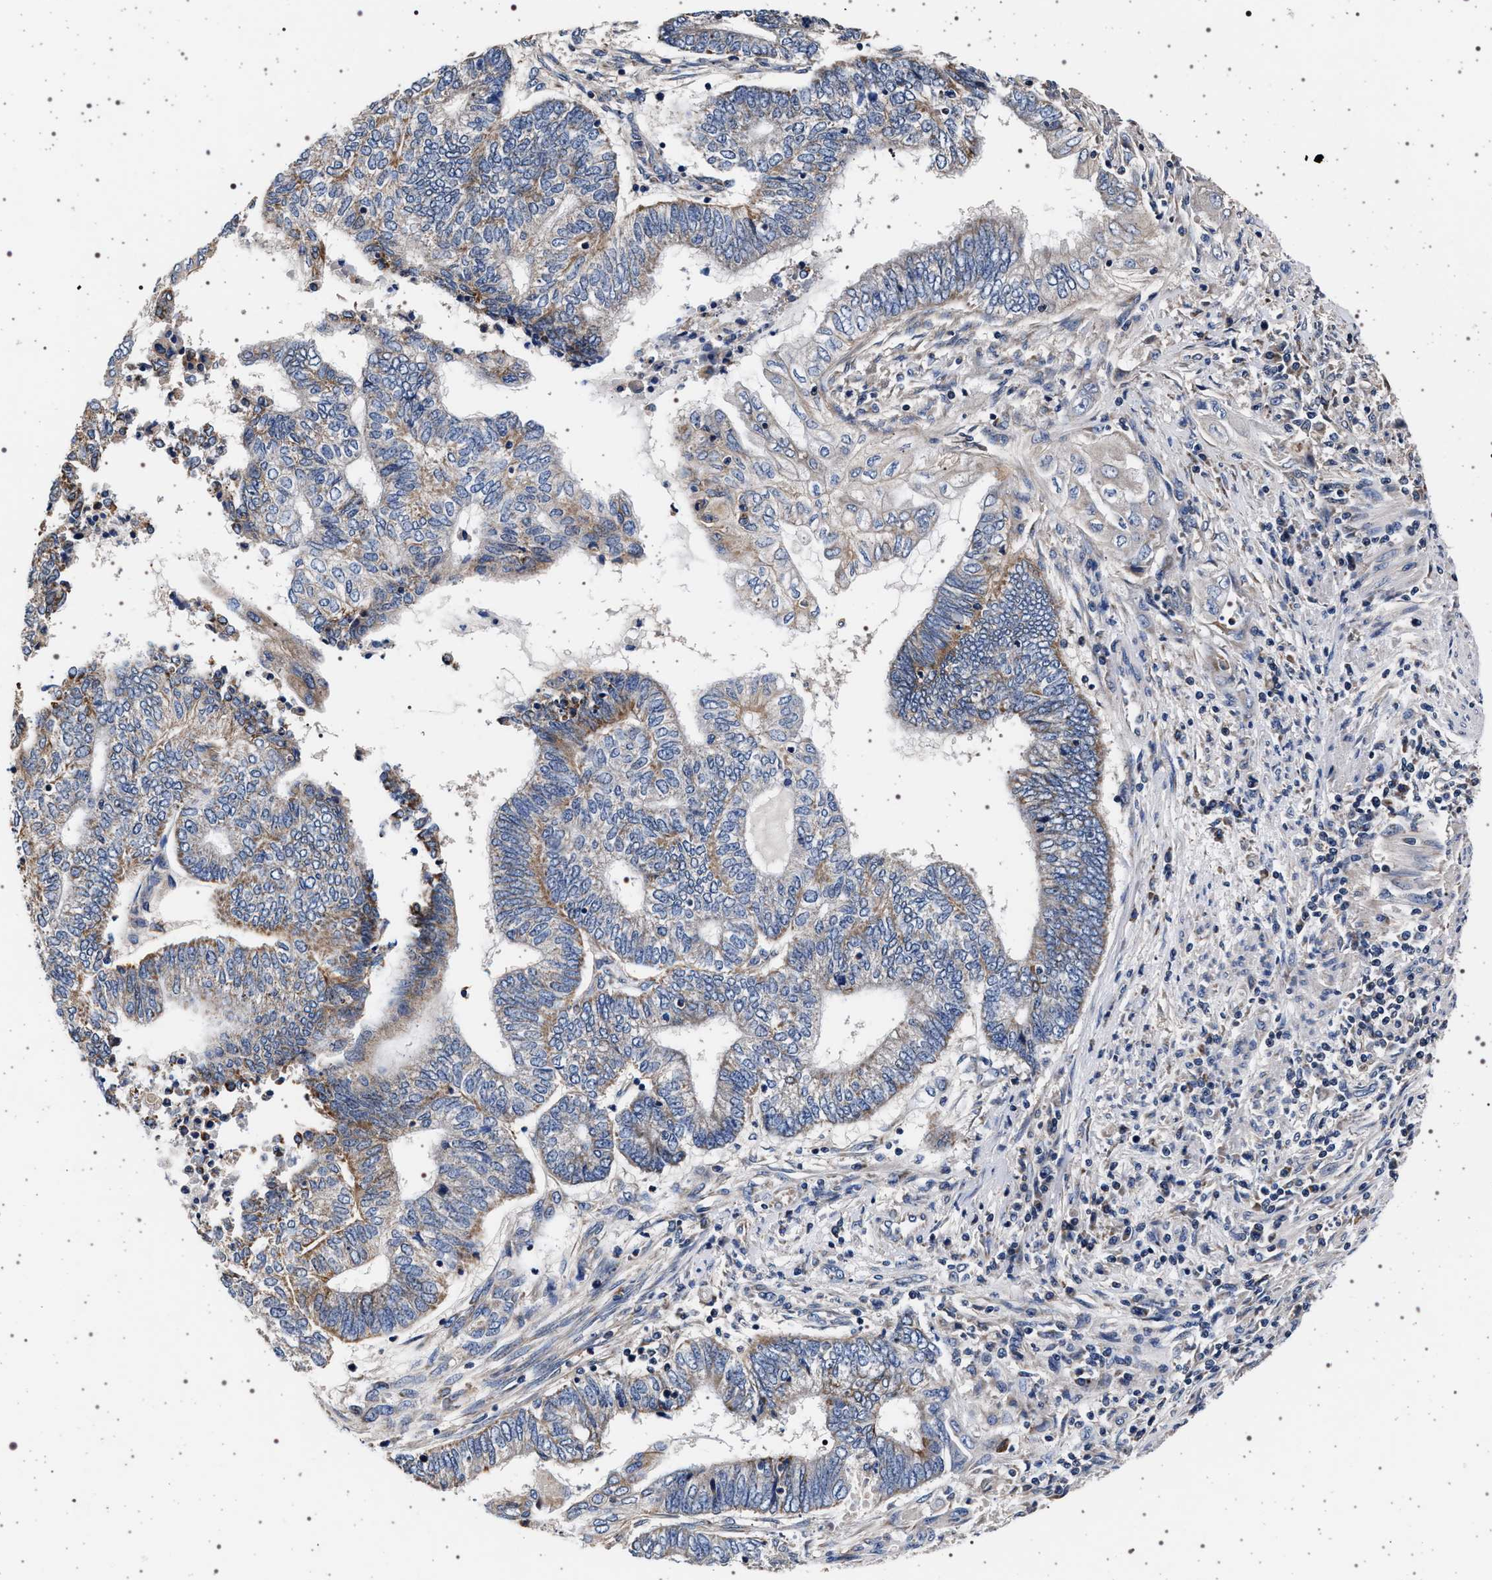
{"staining": {"intensity": "weak", "quantity": "25%-75%", "location": "cytoplasmic/membranous"}, "tissue": "endometrial cancer", "cell_type": "Tumor cells", "image_type": "cancer", "snomed": [{"axis": "morphology", "description": "Adenocarcinoma, NOS"}, {"axis": "topography", "description": "Uterus"}, {"axis": "topography", "description": "Endometrium"}], "caption": "Protein expression analysis of endometrial adenocarcinoma displays weak cytoplasmic/membranous positivity in about 25%-75% of tumor cells.", "gene": "MAP3K2", "patient": {"sex": "female", "age": 70}}